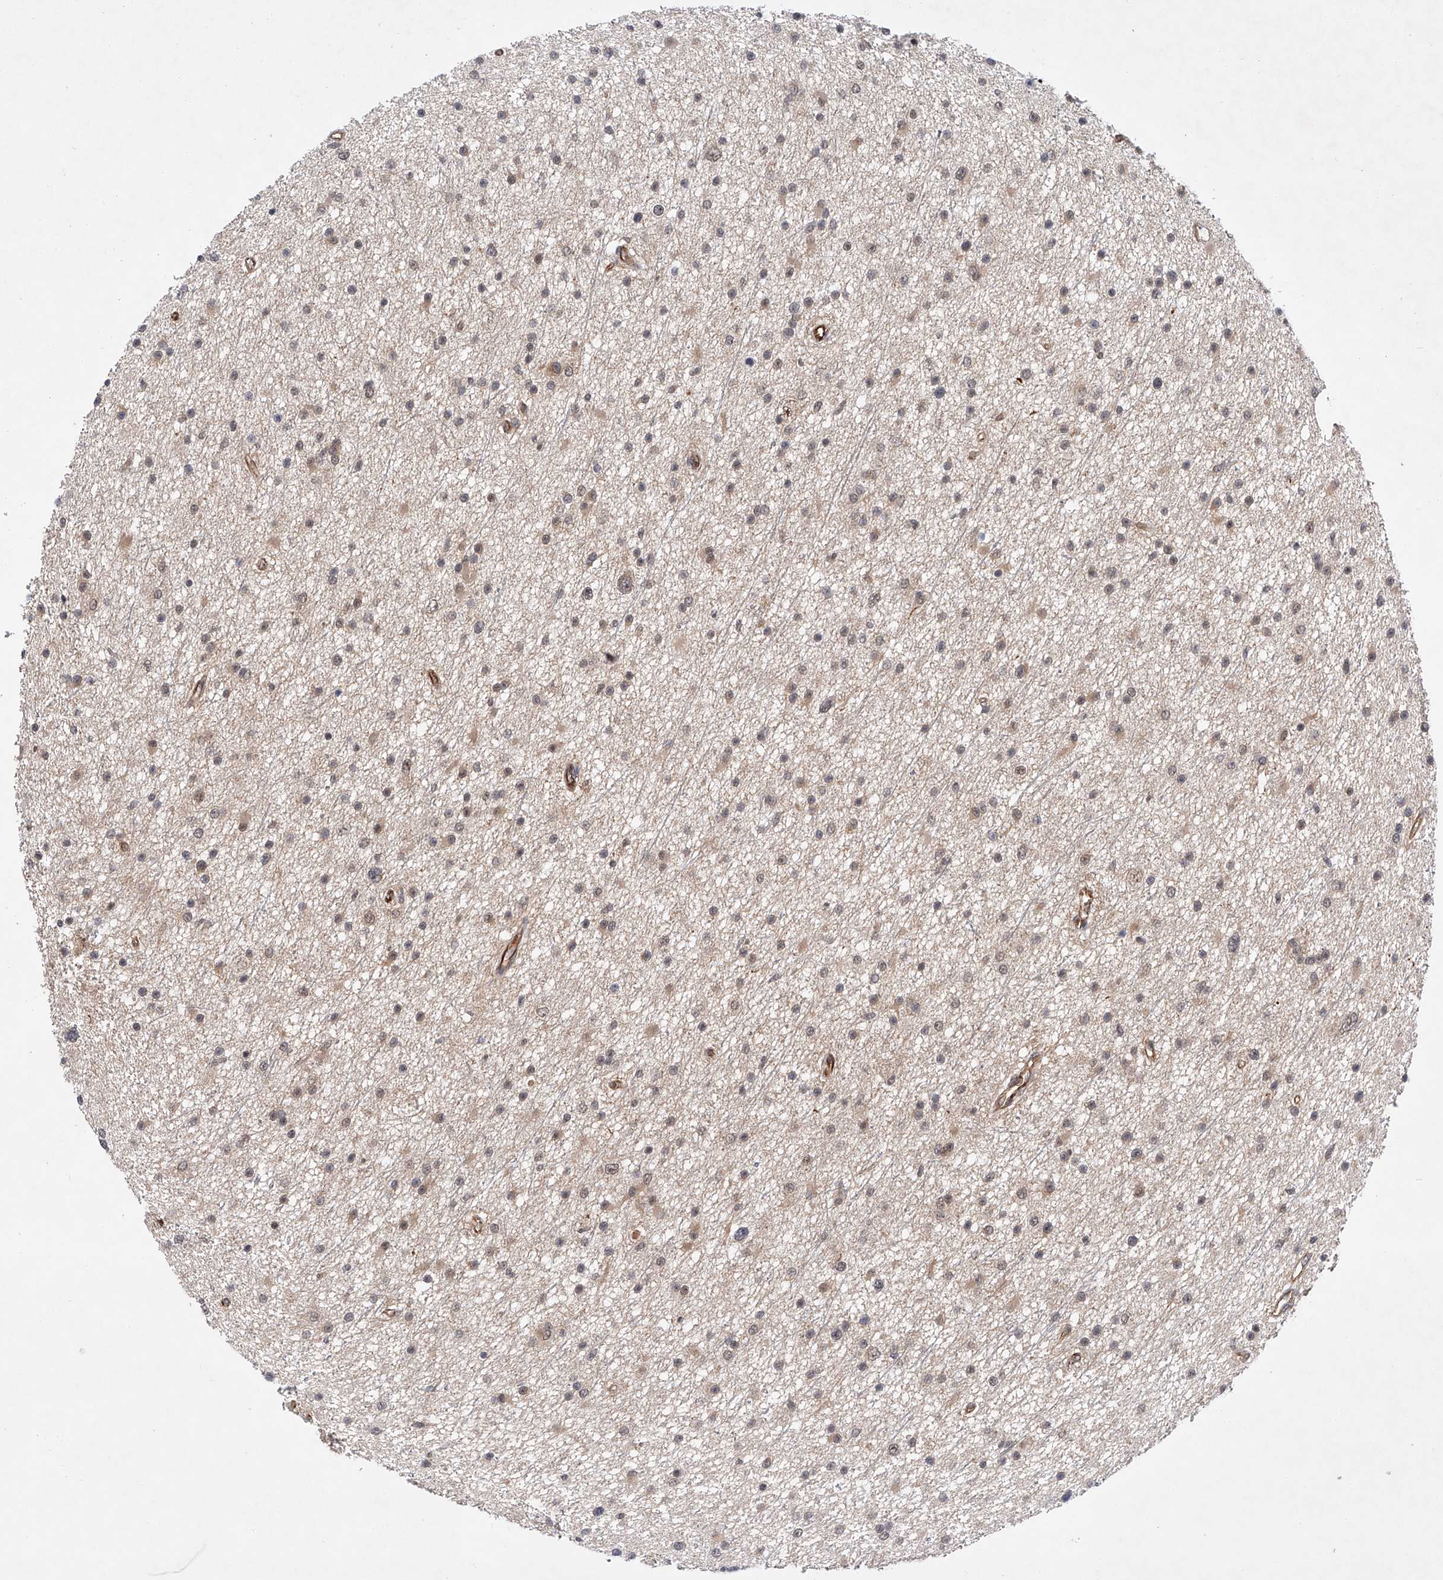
{"staining": {"intensity": "weak", "quantity": "25%-75%", "location": "cytoplasmic/membranous,nuclear"}, "tissue": "glioma", "cell_type": "Tumor cells", "image_type": "cancer", "snomed": [{"axis": "morphology", "description": "Glioma, malignant, Low grade"}, {"axis": "topography", "description": "Cerebral cortex"}], "caption": "Glioma tissue shows weak cytoplasmic/membranous and nuclear staining in approximately 25%-75% of tumor cells, visualized by immunohistochemistry.", "gene": "AMD1", "patient": {"sex": "female", "age": 39}}